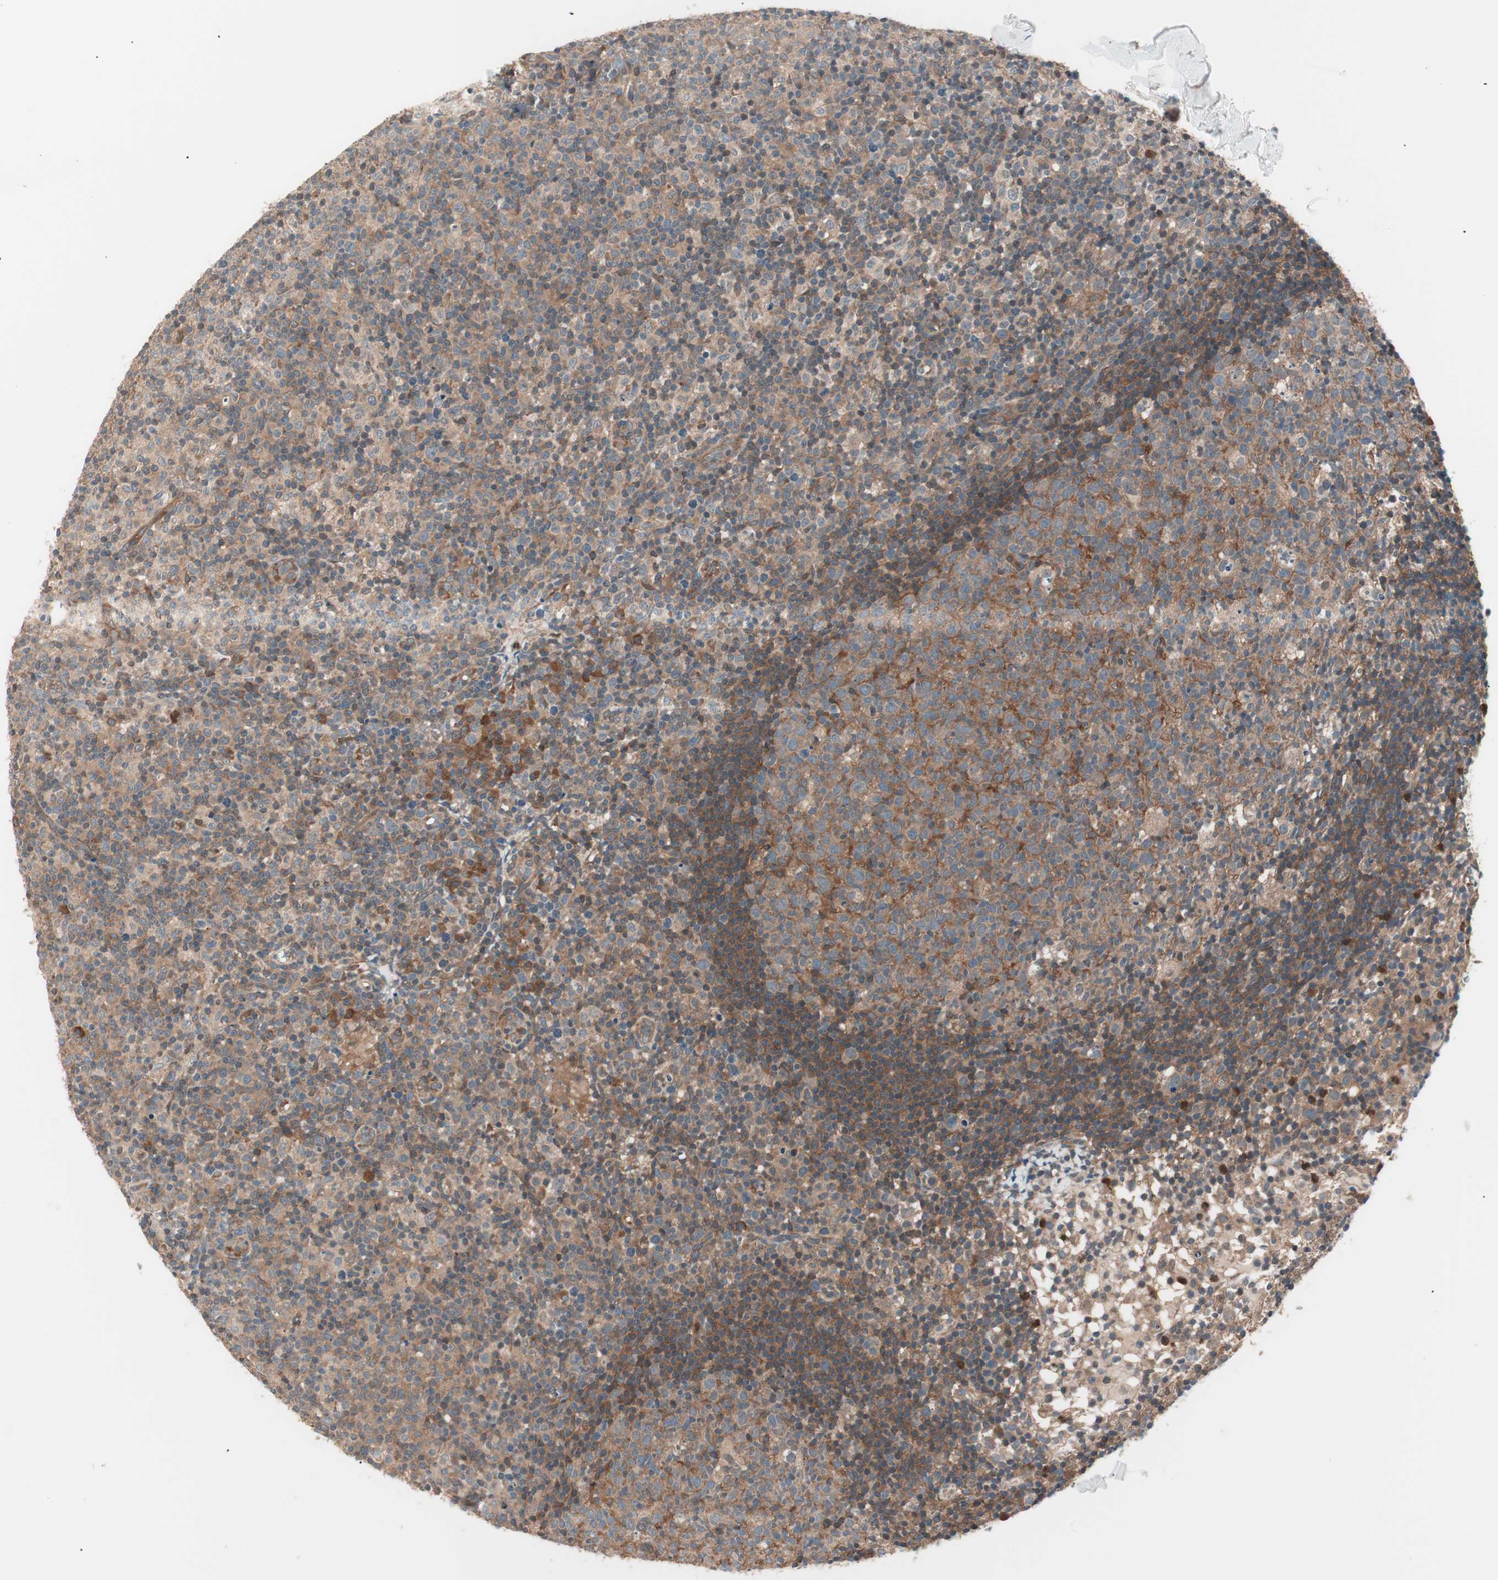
{"staining": {"intensity": "moderate", "quantity": ">75%", "location": "cytoplasmic/membranous"}, "tissue": "lymph node", "cell_type": "Germinal center cells", "image_type": "normal", "snomed": [{"axis": "morphology", "description": "Normal tissue, NOS"}, {"axis": "morphology", "description": "Inflammation, NOS"}, {"axis": "topography", "description": "Lymph node"}], "caption": "Immunohistochemical staining of normal lymph node reveals >75% levels of moderate cytoplasmic/membranous protein expression in about >75% of germinal center cells. (DAB IHC with brightfield microscopy, high magnification).", "gene": "TSG101", "patient": {"sex": "male", "age": 55}}